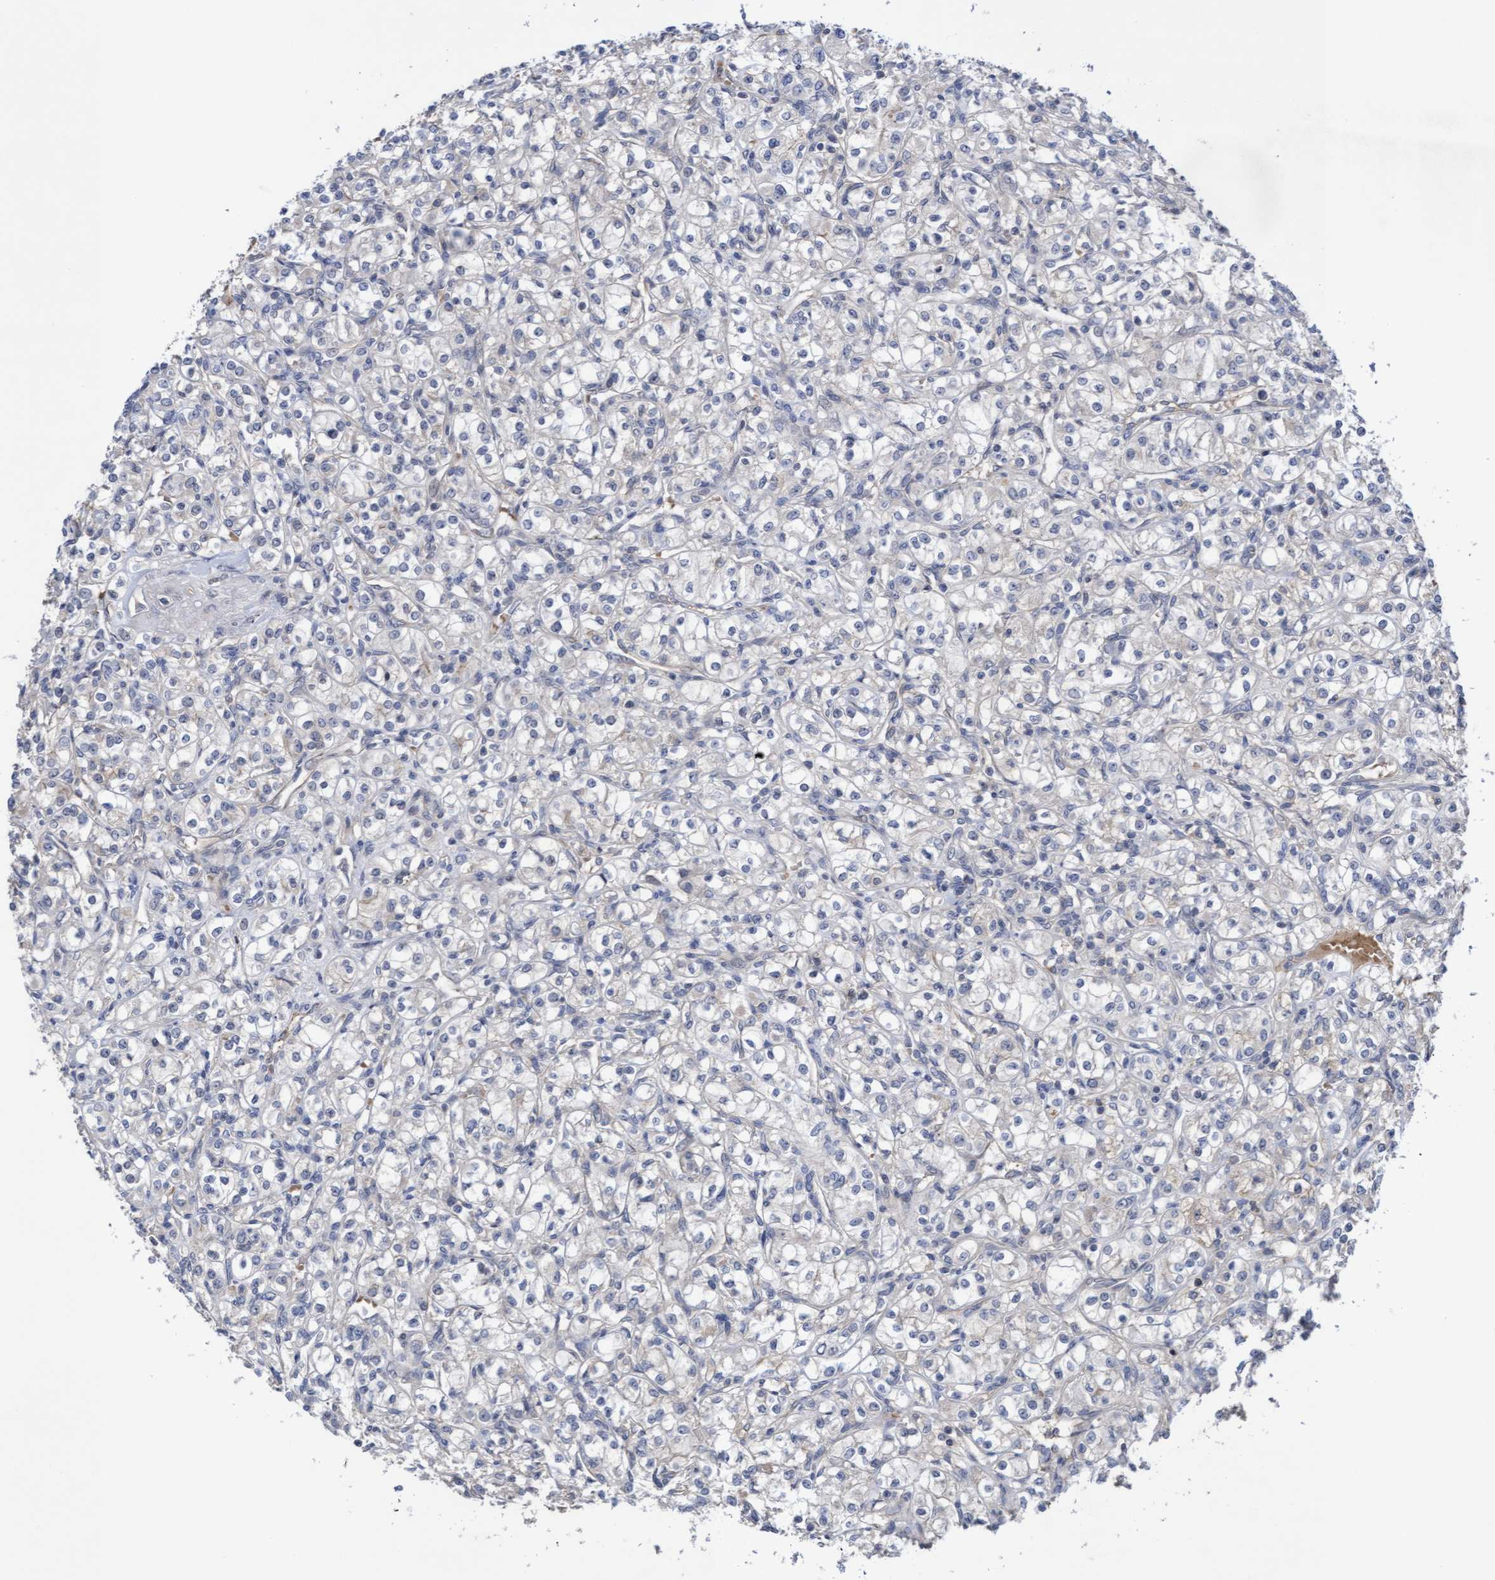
{"staining": {"intensity": "negative", "quantity": "none", "location": "none"}, "tissue": "renal cancer", "cell_type": "Tumor cells", "image_type": "cancer", "snomed": [{"axis": "morphology", "description": "Adenocarcinoma, NOS"}, {"axis": "topography", "description": "Kidney"}], "caption": "Renal cancer (adenocarcinoma) stained for a protein using immunohistochemistry shows no positivity tumor cells.", "gene": "COBL", "patient": {"sex": "male", "age": 77}}